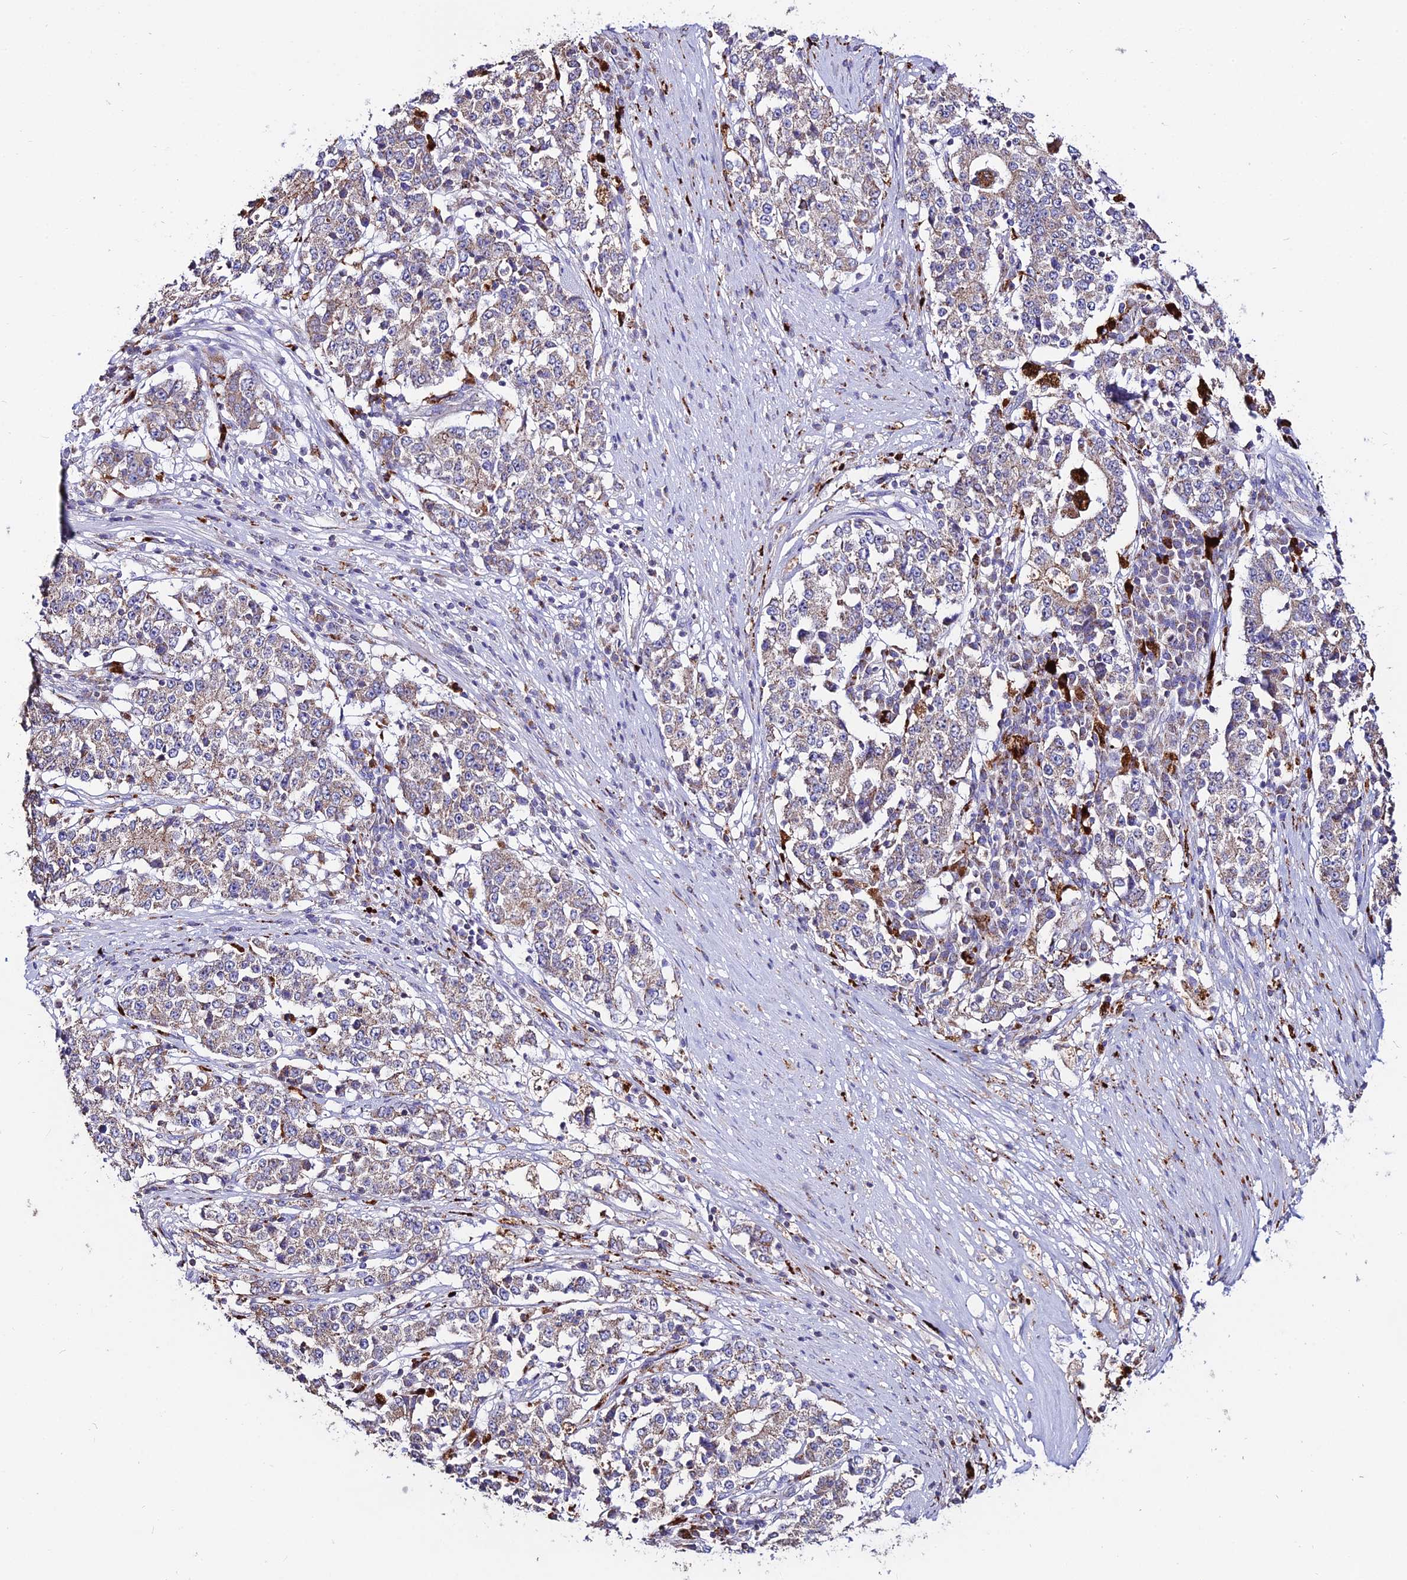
{"staining": {"intensity": "weak", "quantity": "25%-75%", "location": "cytoplasmic/membranous"}, "tissue": "stomach cancer", "cell_type": "Tumor cells", "image_type": "cancer", "snomed": [{"axis": "morphology", "description": "Adenocarcinoma, NOS"}, {"axis": "topography", "description": "Stomach"}], "caption": "Approximately 25%-75% of tumor cells in stomach cancer (adenocarcinoma) display weak cytoplasmic/membranous protein positivity as visualized by brown immunohistochemical staining.", "gene": "PNLIPRP3", "patient": {"sex": "male", "age": 59}}